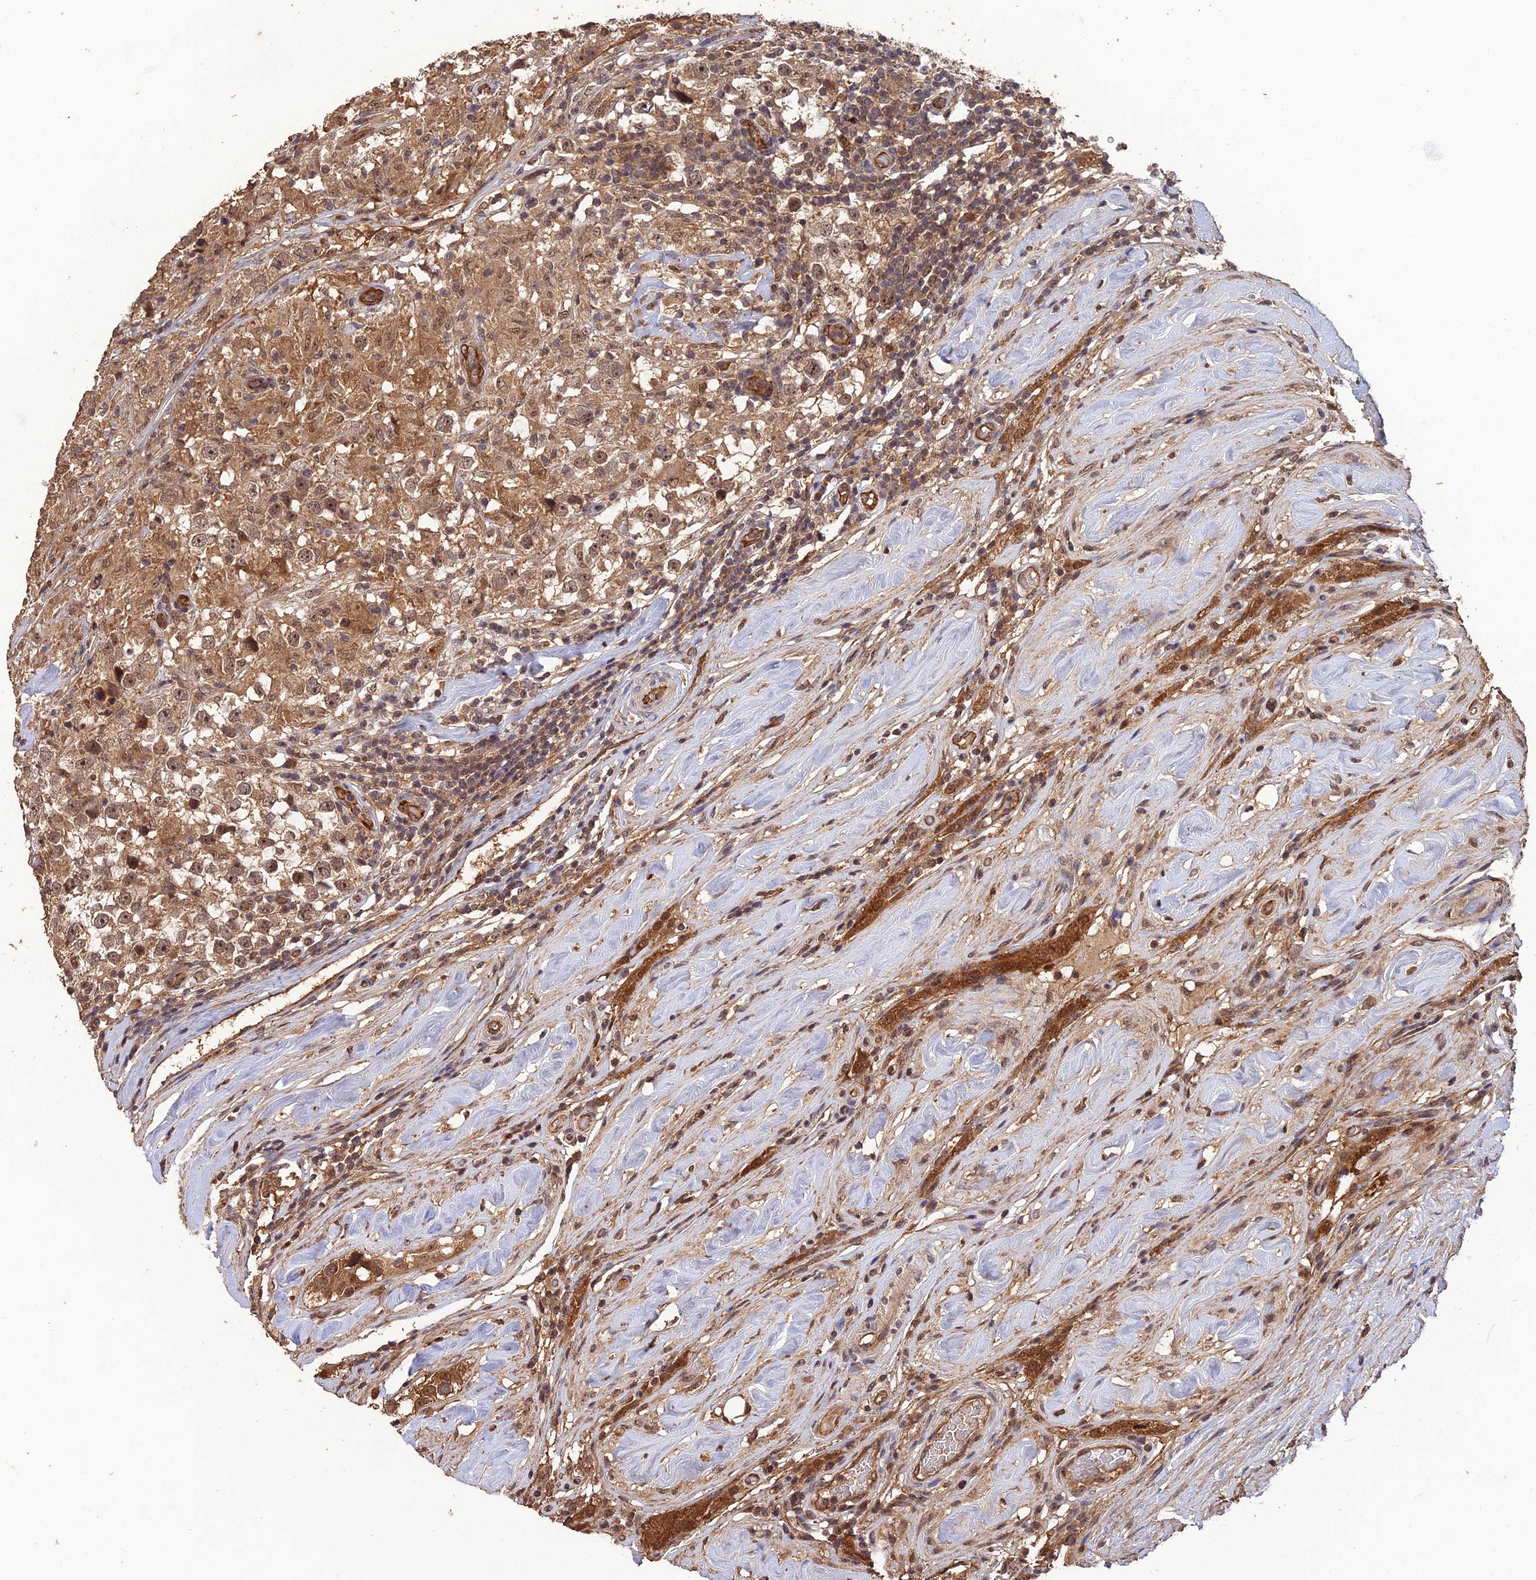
{"staining": {"intensity": "moderate", "quantity": ">75%", "location": "cytoplasmic/membranous,nuclear"}, "tissue": "testis cancer", "cell_type": "Tumor cells", "image_type": "cancer", "snomed": [{"axis": "morphology", "description": "Seminoma, NOS"}, {"axis": "topography", "description": "Testis"}], "caption": "DAB immunohistochemical staining of human seminoma (testis) displays moderate cytoplasmic/membranous and nuclear protein staining in about >75% of tumor cells. The staining is performed using DAB (3,3'-diaminobenzidine) brown chromogen to label protein expression. The nuclei are counter-stained blue using hematoxylin.", "gene": "RALGAPA2", "patient": {"sex": "male", "age": 46}}